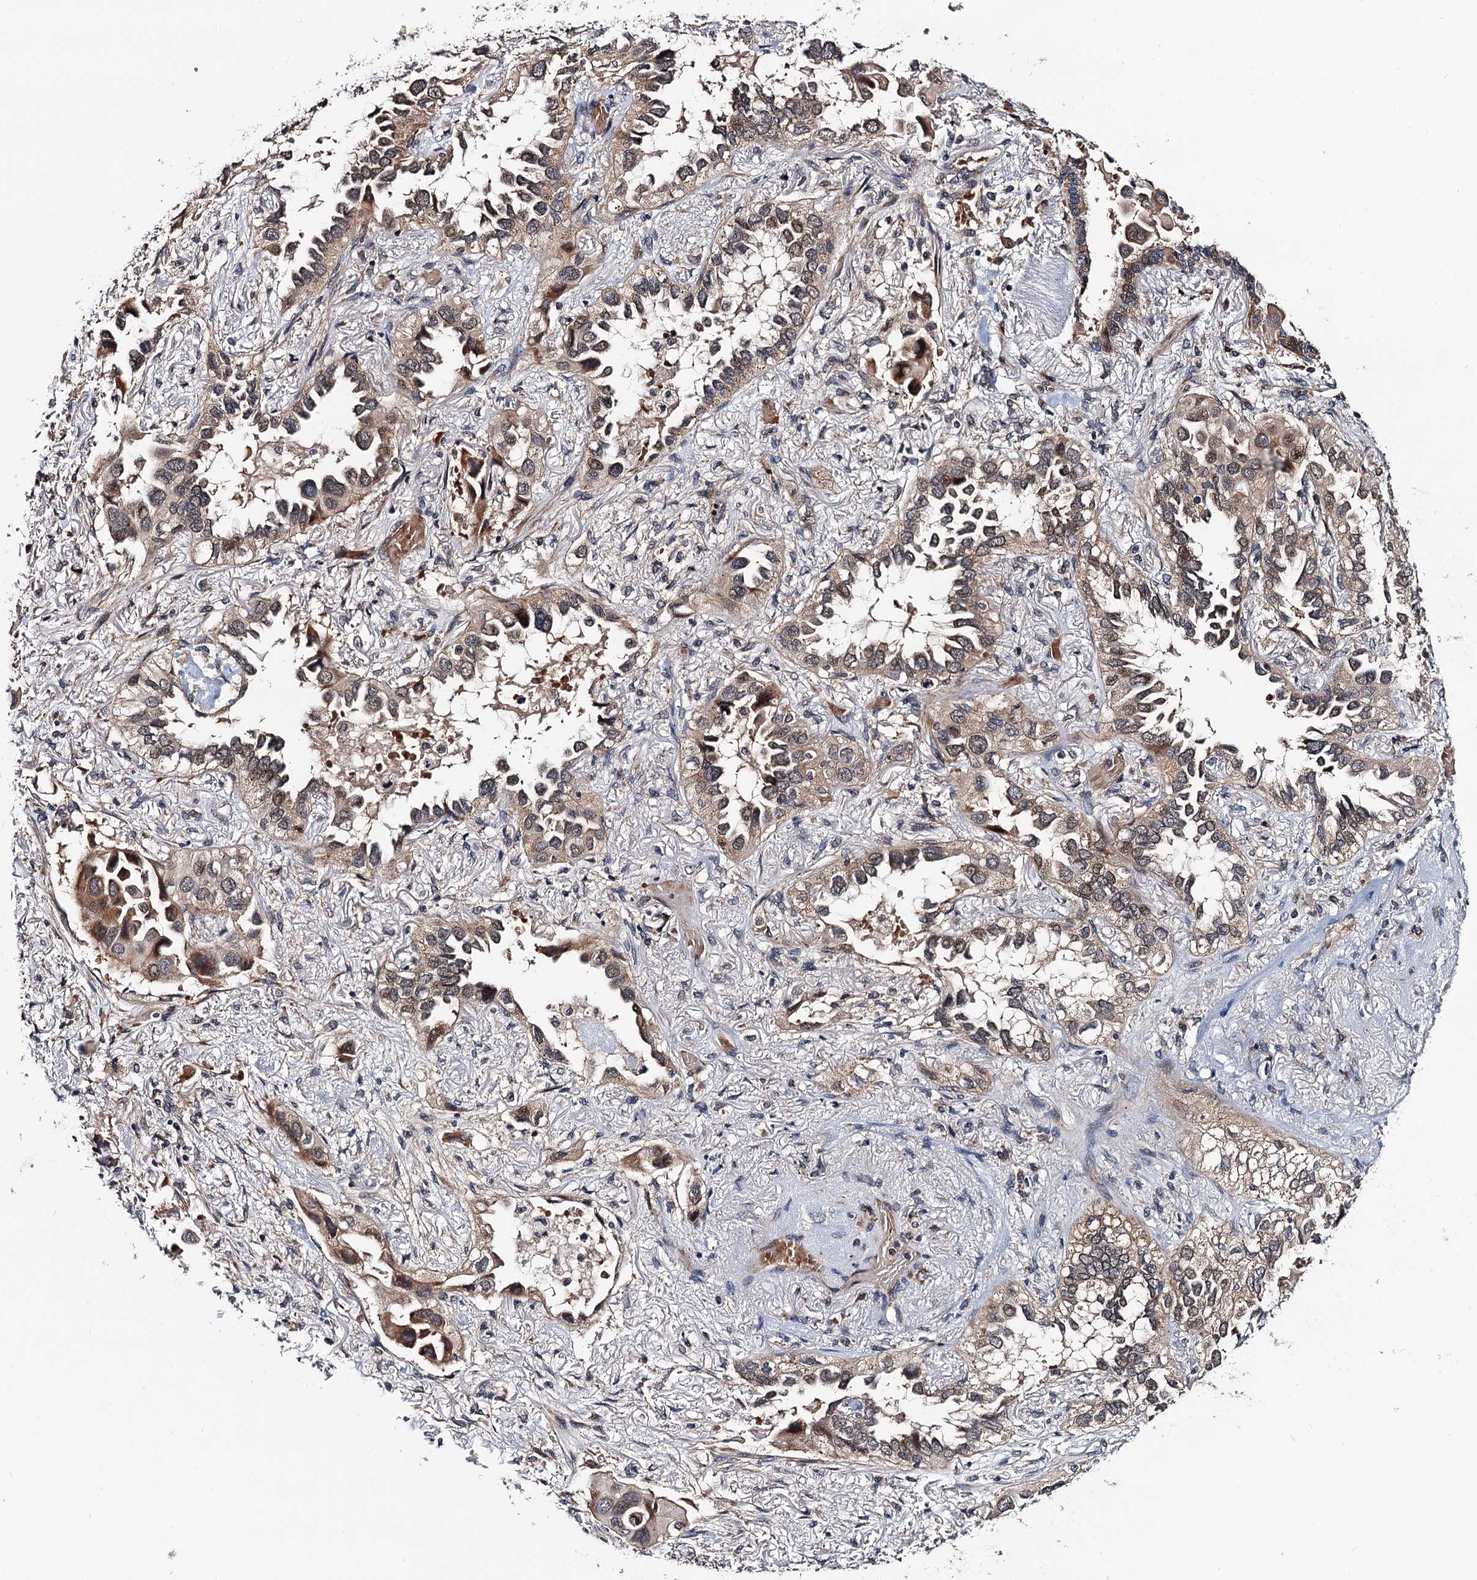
{"staining": {"intensity": "moderate", "quantity": "<25%", "location": "cytoplasmic/membranous"}, "tissue": "lung cancer", "cell_type": "Tumor cells", "image_type": "cancer", "snomed": [{"axis": "morphology", "description": "Adenocarcinoma, NOS"}, {"axis": "topography", "description": "Lung"}], "caption": "Protein expression by IHC displays moderate cytoplasmic/membranous staining in approximately <25% of tumor cells in lung cancer (adenocarcinoma). The protein of interest is shown in brown color, while the nuclei are stained blue.", "gene": "TRMT112", "patient": {"sex": "female", "age": 76}}